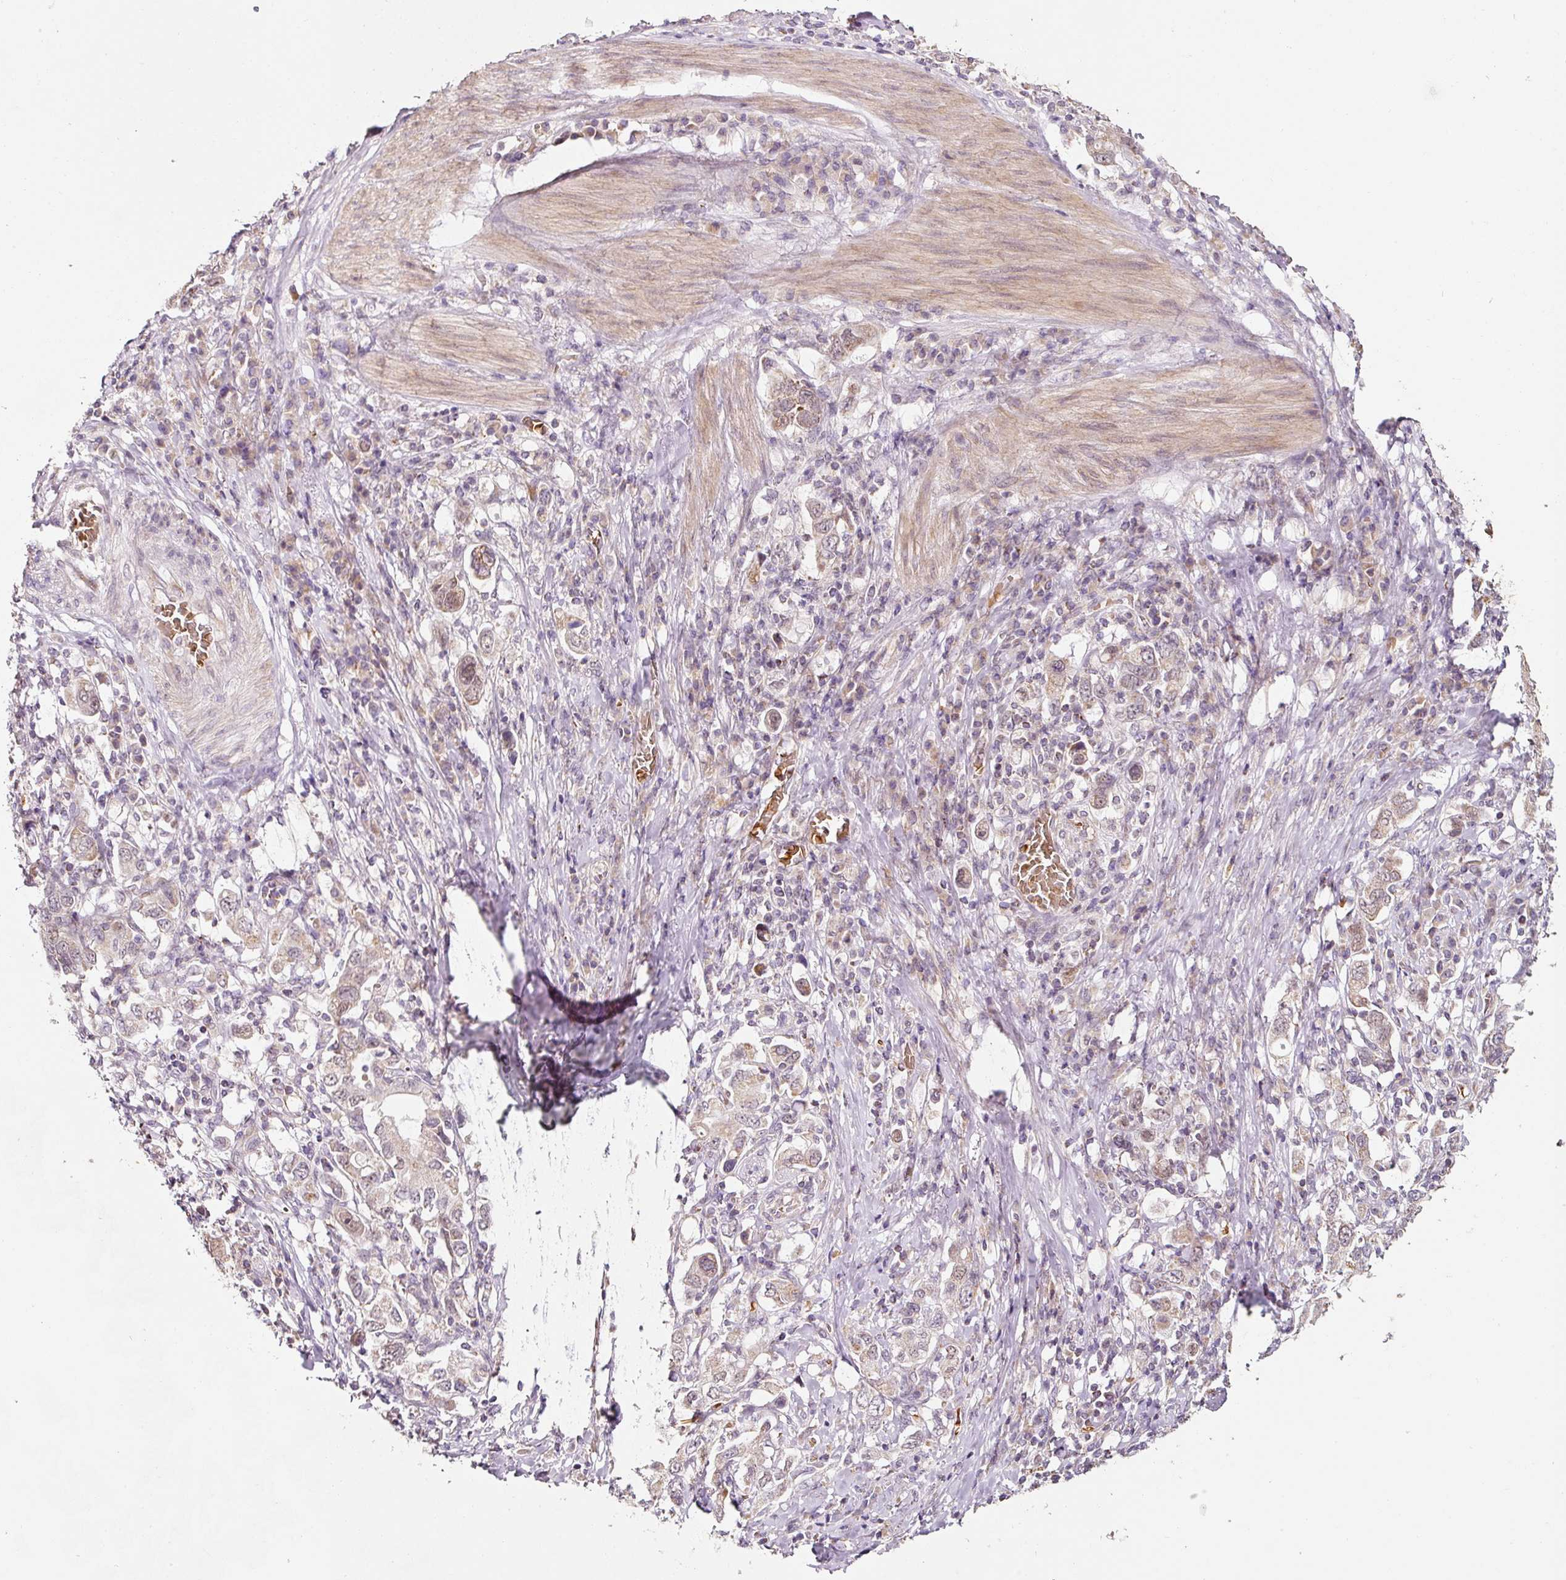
{"staining": {"intensity": "weak", "quantity": "25%-75%", "location": "cytoplasmic/membranous"}, "tissue": "stomach cancer", "cell_type": "Tumor cells", "image_type": "cancer", "snomed": [{"axis": "morphology", "description": "Adenocarcinoma, NOS"}, {"axis": "topography", "description": "Stomach, upper"}, {"axis": "topography", "description": "Stomach"}], "caption": "Stomach cancer was stained to show a protein in brown. There is low levels of weak cytoplasmic/membranous expression in about 25%-75% of tumor cells. (DAB = brown stain, brightfield microscopy at high magnification).", "gene": "ZNF460", "patient": {"sex": "male", "age": 62}}